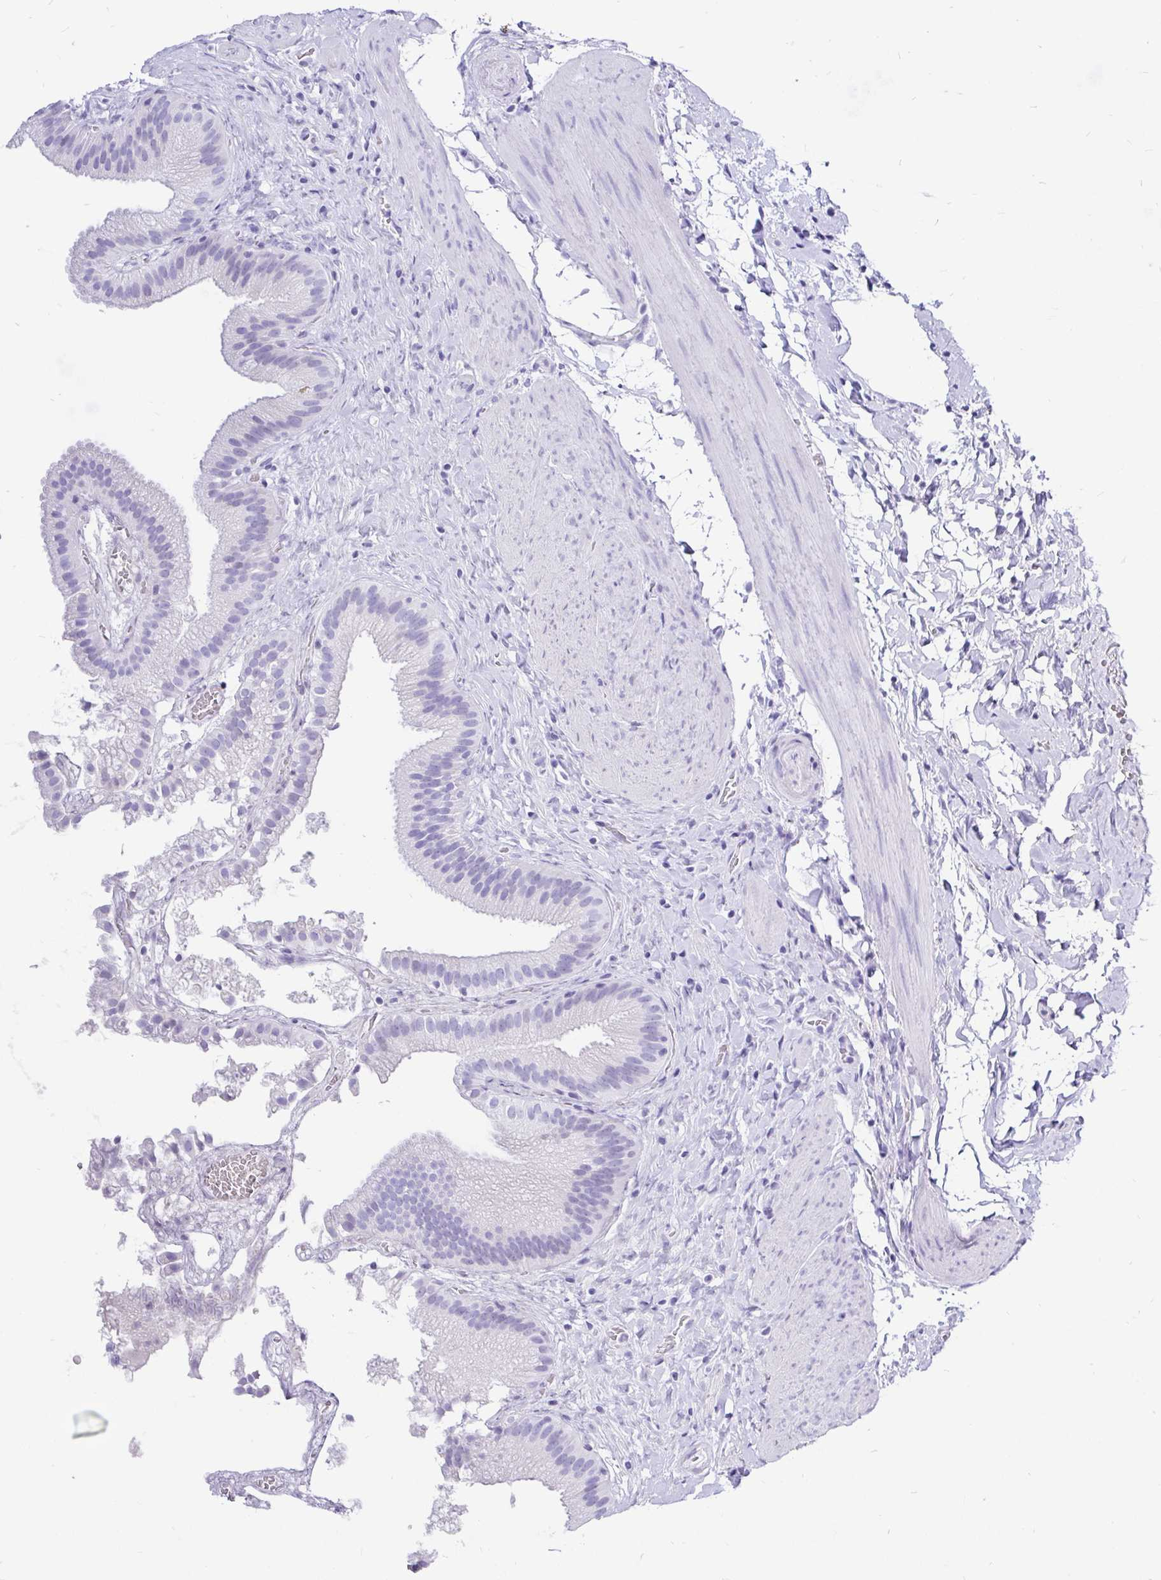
{"staining": {"intensity": "negative", "quantity": "none", "location": "none"}, "tissue": "gallbladder", "cell_type": "Glandular cells", "image_type": "normal", "snomed": [{"axis": "morphology", "description": "Normal tissue, NOS"}, {"axis": "topography", "description": "Gallbladder"}], "caption": "Immunohistochemistry histopathology image of unremarkable gallbladder: gallbladder stained with DAB displays no significant protein positivity in glandular cells.", "gene": "KRT13", "patient": {"sex": "female", "age": 63}}